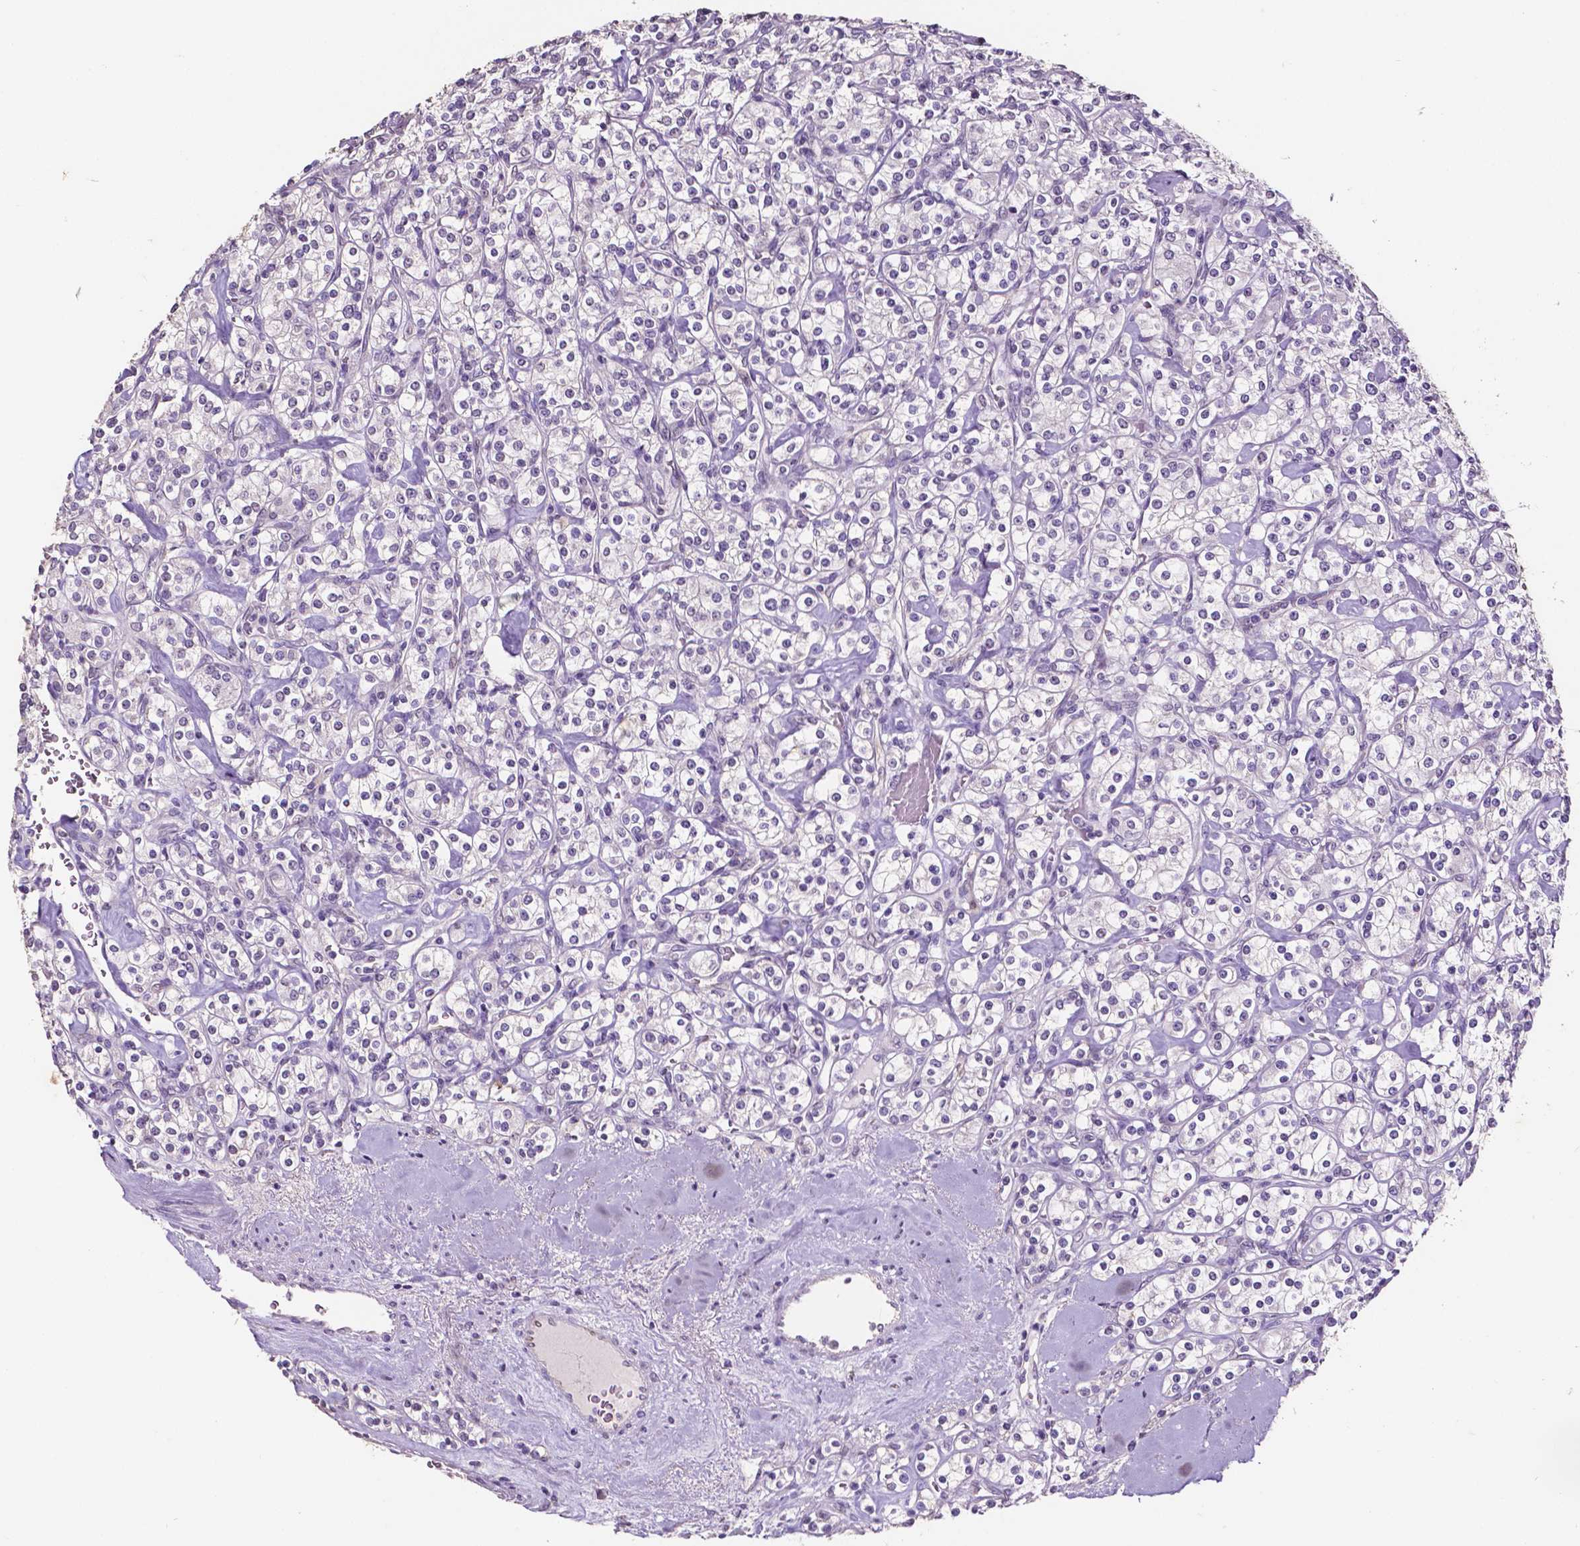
{"staining": {"intensity": "negative", "quantity": "none", "location": "none"}, "tissue": "renal cancer", "cell_type": "Tumor cells", "image_type": "cancer", "snomed": [{"axis": "morphology", "description": "Adenocarcinoma, NOS"}, {"axis": "topography", "description": "Kidney"}], "caption": "Immunohistochemistry micrograph of human adenocarcinoma (renal) stained for a protein (brown), which reveals no staining in tumor cells.", "gene": "PSAT1", "patient": {"sex": "male", "age": 77}}